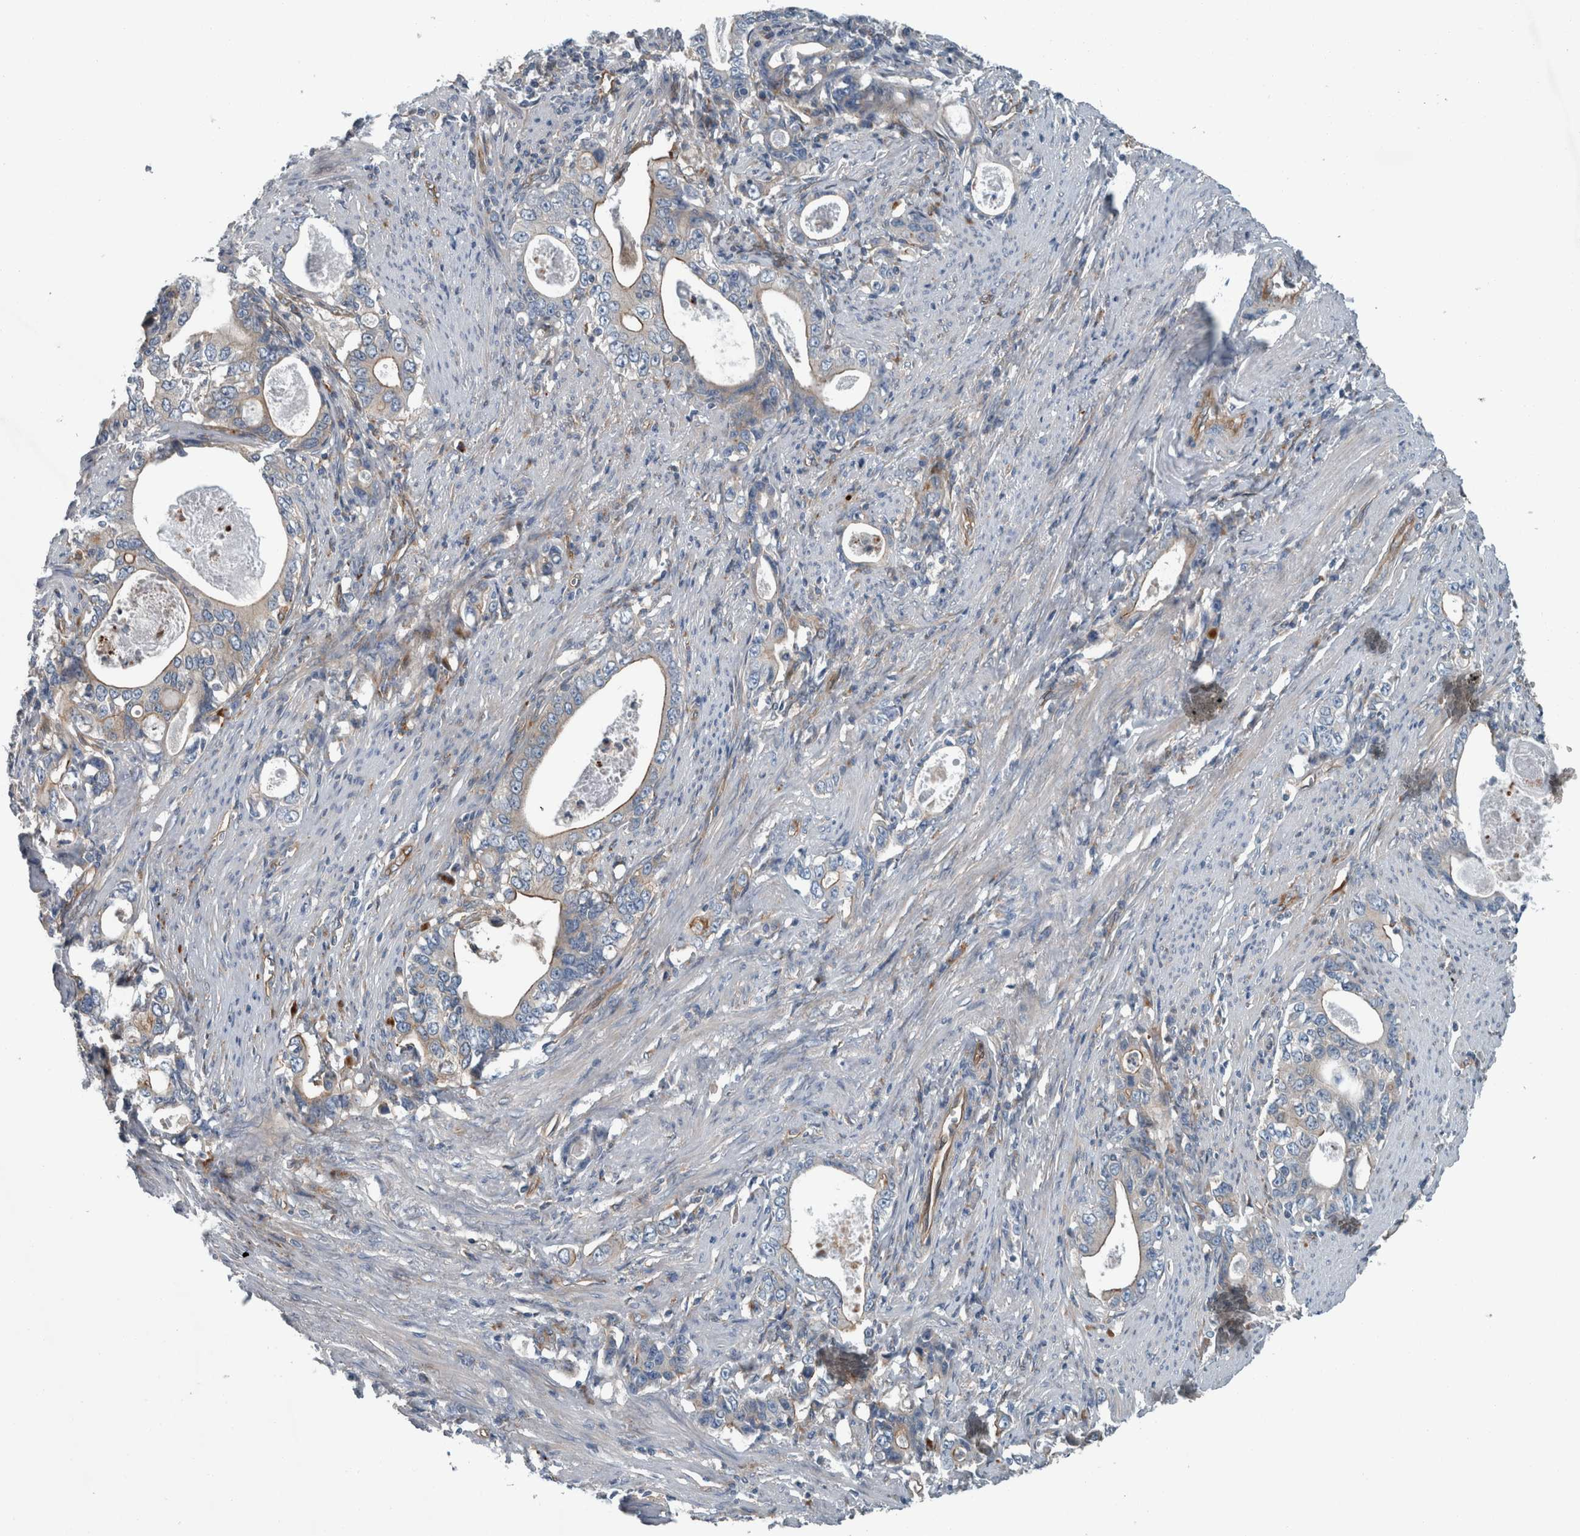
{"staining": {"intensity": "moderate", "quantity": "<25%", "location": "cytoplasmic/membranous"}, "tissue": "stomach cancer", "cell_type": "Tumor cells", "image_type": "cancer", "snomed": [{"axis": "morphology", "description": "Adenocarcinoma, NOS"}, {"axis": "topography", "description": "Stomach, lower"}], "caption": "Tumor cells demonstrate moderate cytoplasmic/membranous staining in about <25% of cells in adenocarcinoma (stomach).", "gene": "GLT8D2", "patient": {"sex": "female", "age": 72}}